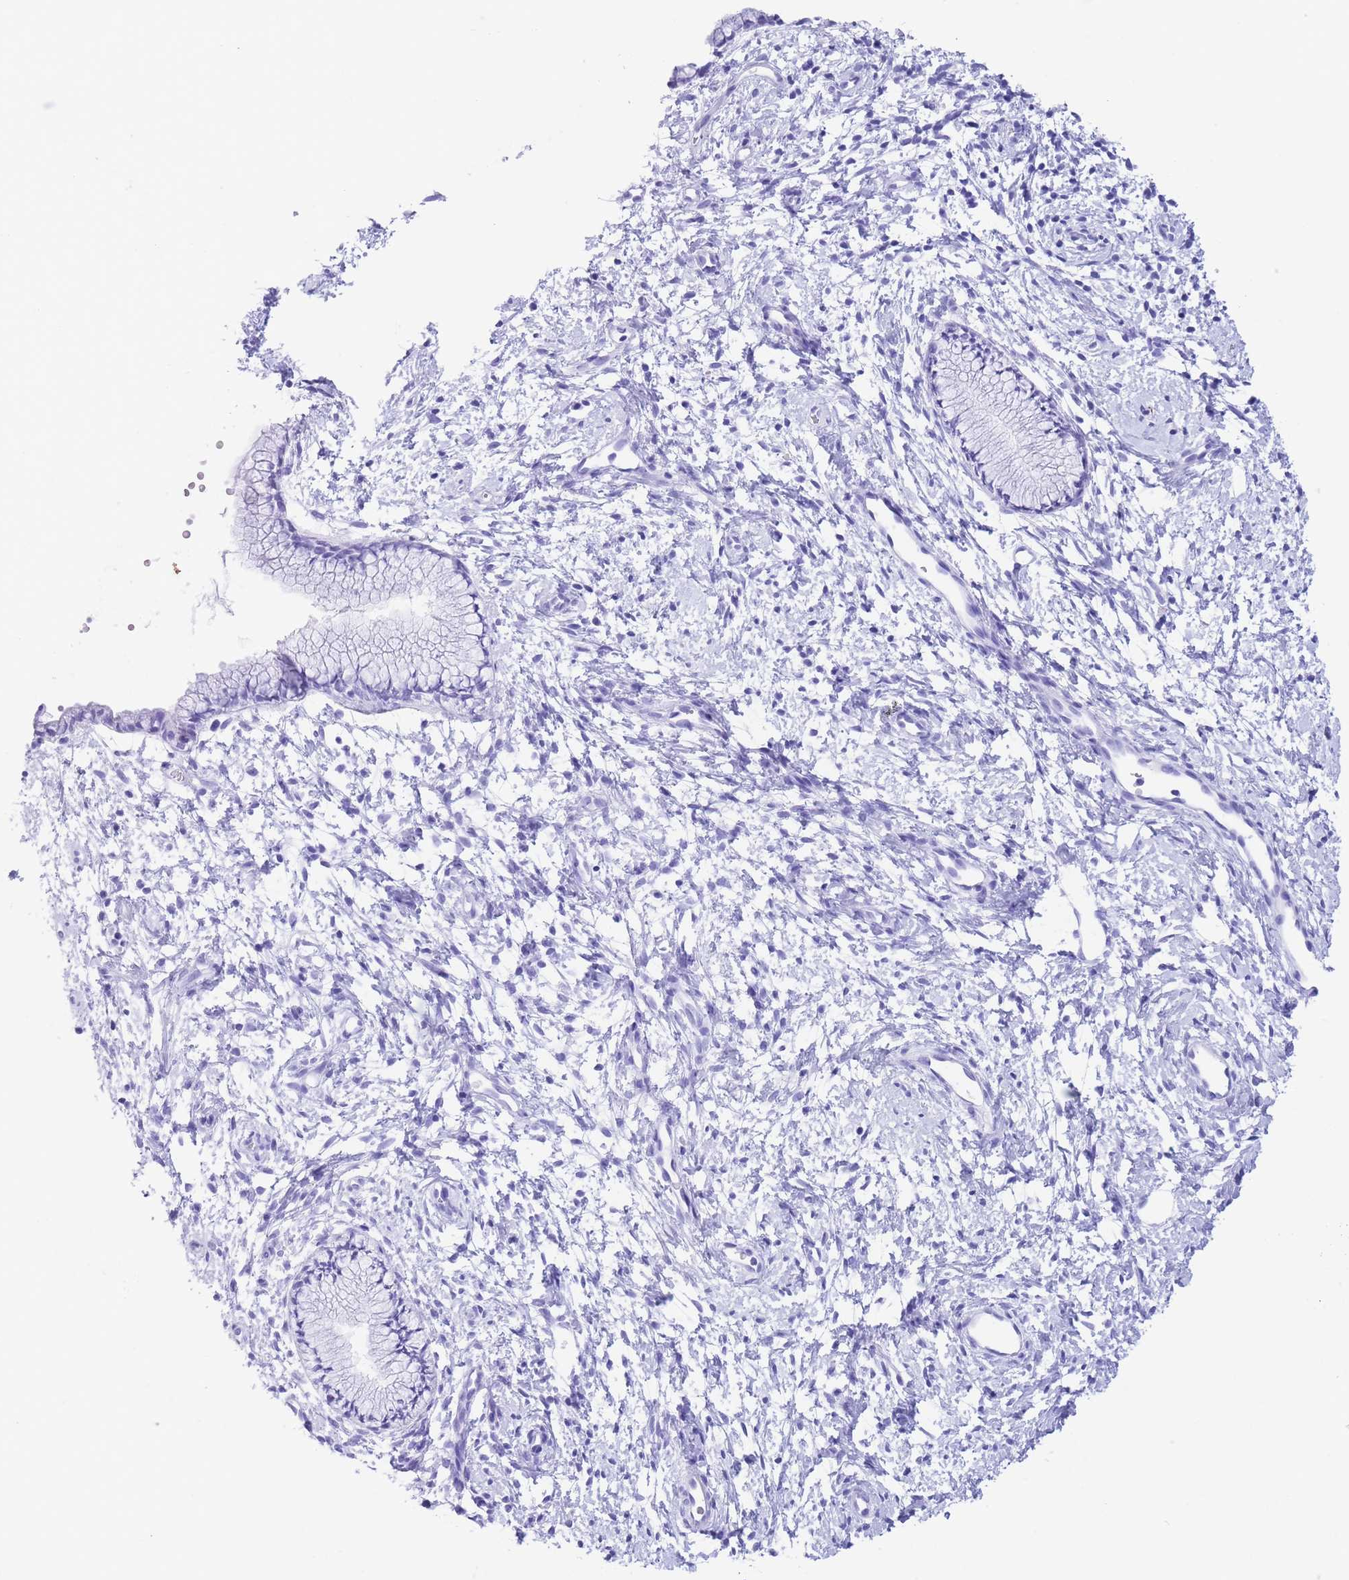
{"staining": {"intensity": "negative", "quantity": "none", "location": "none"}, "tissue": "cervix", "cell_type": "Glandular cells", "image_type": "normal", "snomed": [{"axis": "morphology", "description": "Normal tissue, NOS"}, {"axis": "topography", "description": "Cervix"}], "caption": "Cervix stained for a protein using IHC demonstrates no expression glandular cells.", "gene": "SLCO1B1", "patient": {"sex": "female", "age": 57}}